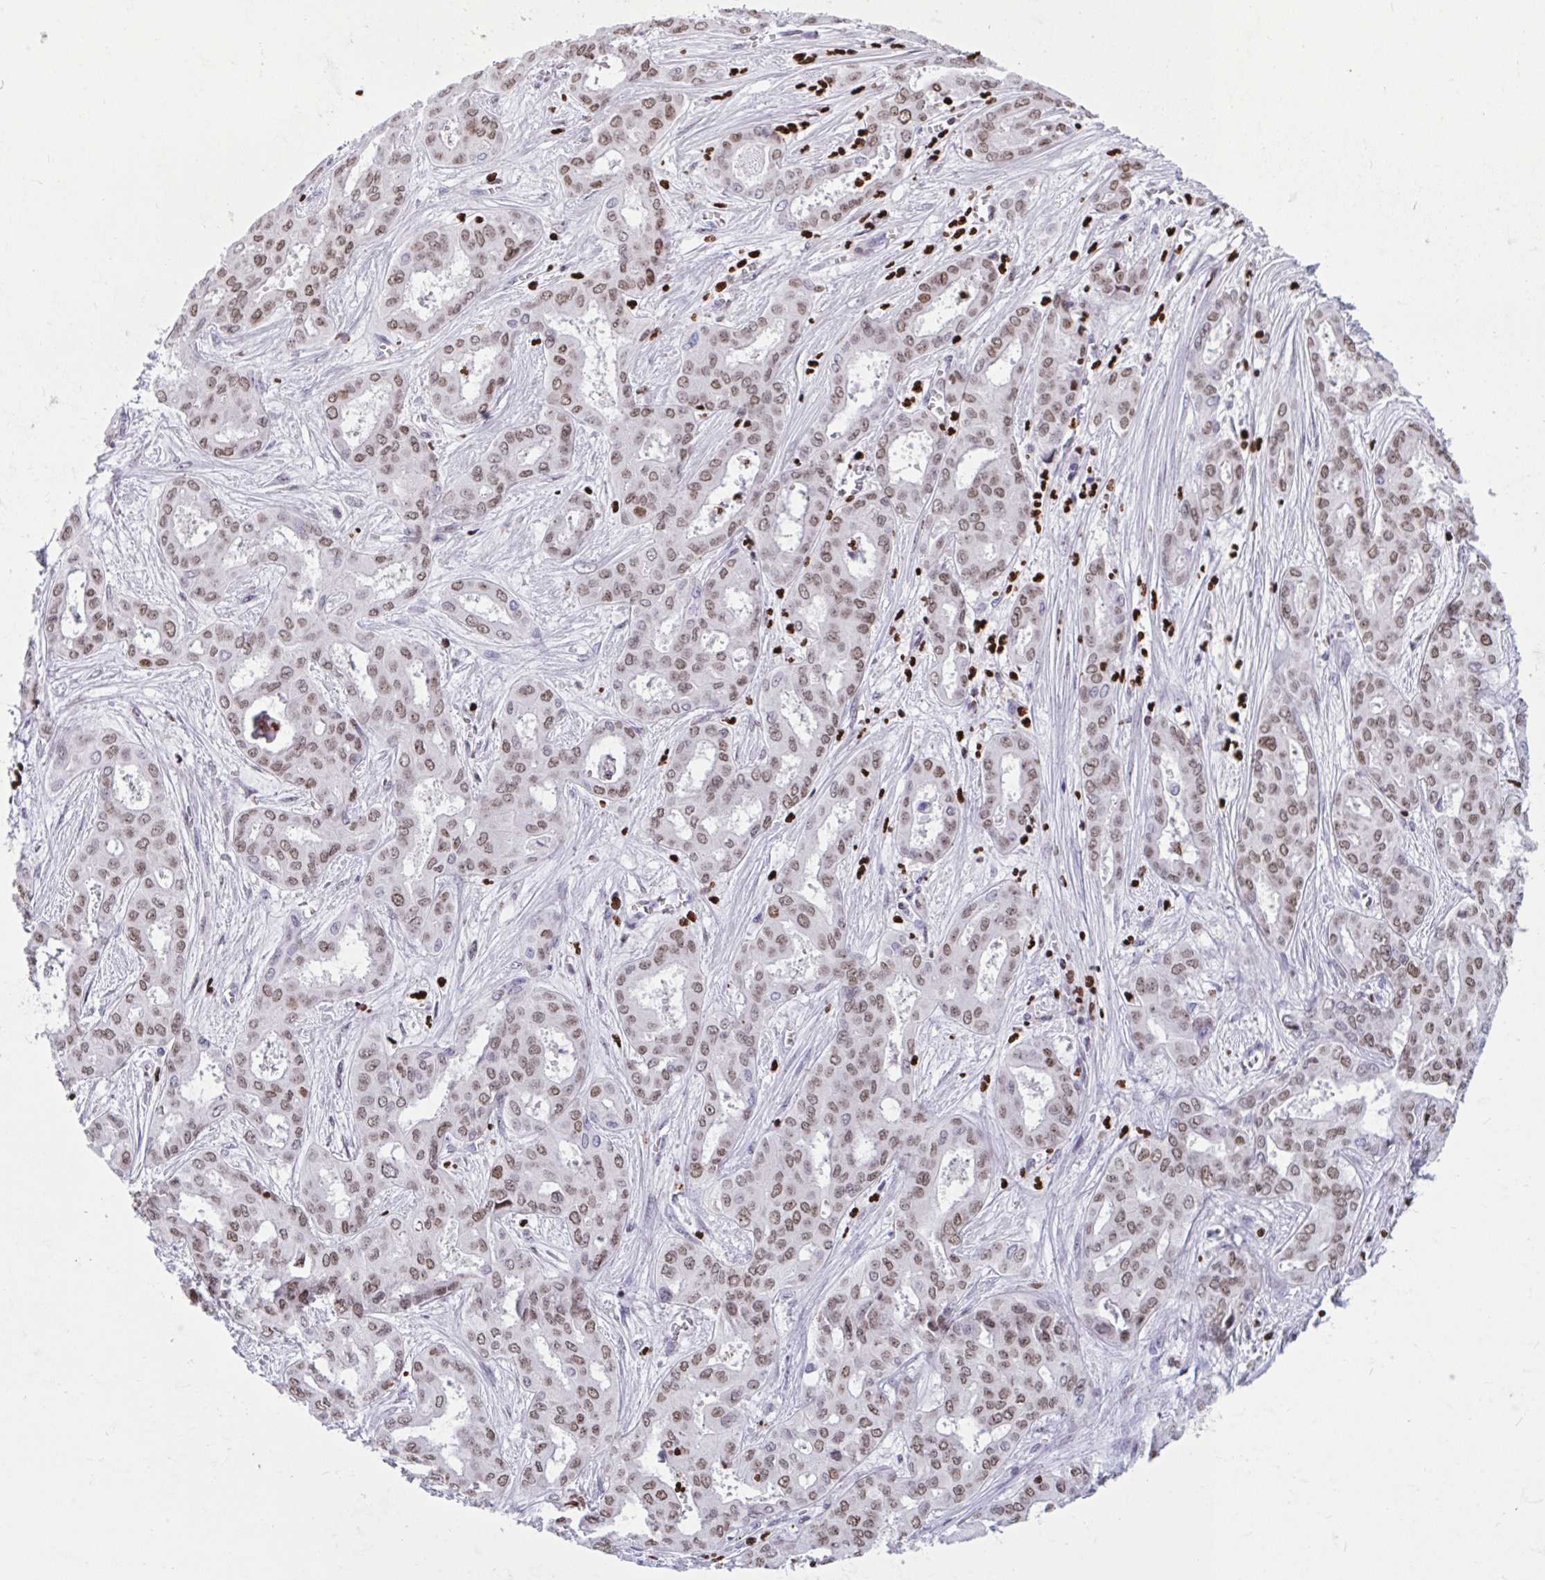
{"staining": {"intensity": "weak", "quantity": ">75%", "location": "nuclear"}, "tissue": "liver cancer", "cell_type": "Tumor cells", "image_type": "cancer", "snomed": [{"axis": "morphology", "description": "Cholangiocarcinoma"}, {"axis": "topography", "description": "Liver"}], "caption": "Weak nuclear staining is seen in approximately >75% of tumor cells in liver cholangiocarcinoma.", "gene": "HMGB2", "patient": {"sex": "female", "age": 64}}